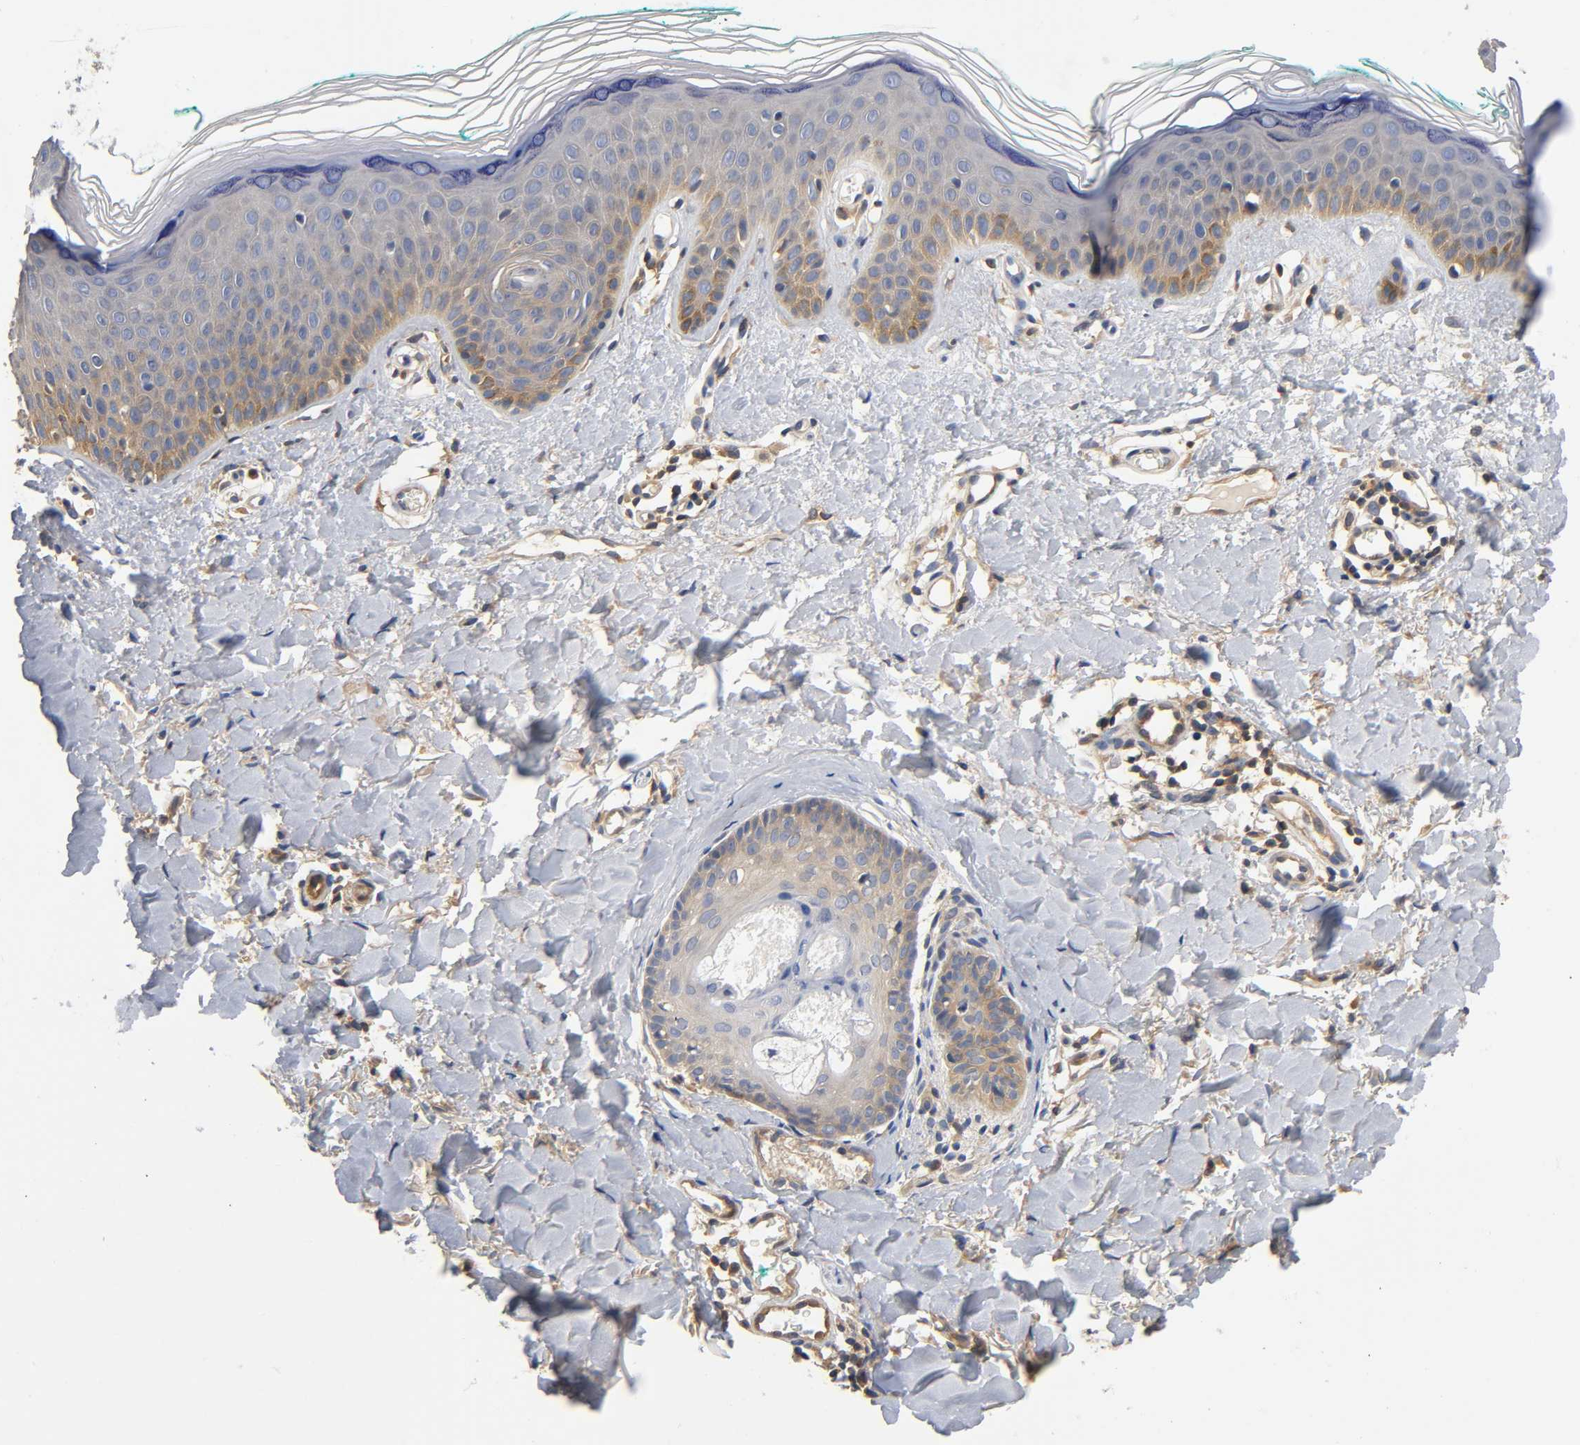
{"staining": {"intensity": "moderate", "quantity": ">75%", "location": "cytoplasmic/membranous"}, "tissue": "skin cancer", "cell_type": "Tumor cells", "image_type": "cancer", "snomed": [{"axis": "morphology", "description": "Basal cell carcinoma"}, {"axis": "topography", "description": "Skin"}], "caption": "The histopathology image reveals a brown stain indicating the presence of a protein in the cytoplasmic/membranous of tumor cells in skin cancer.", "gene": "PRKAB1", "patient": {"sex": "female", "age": 58}}